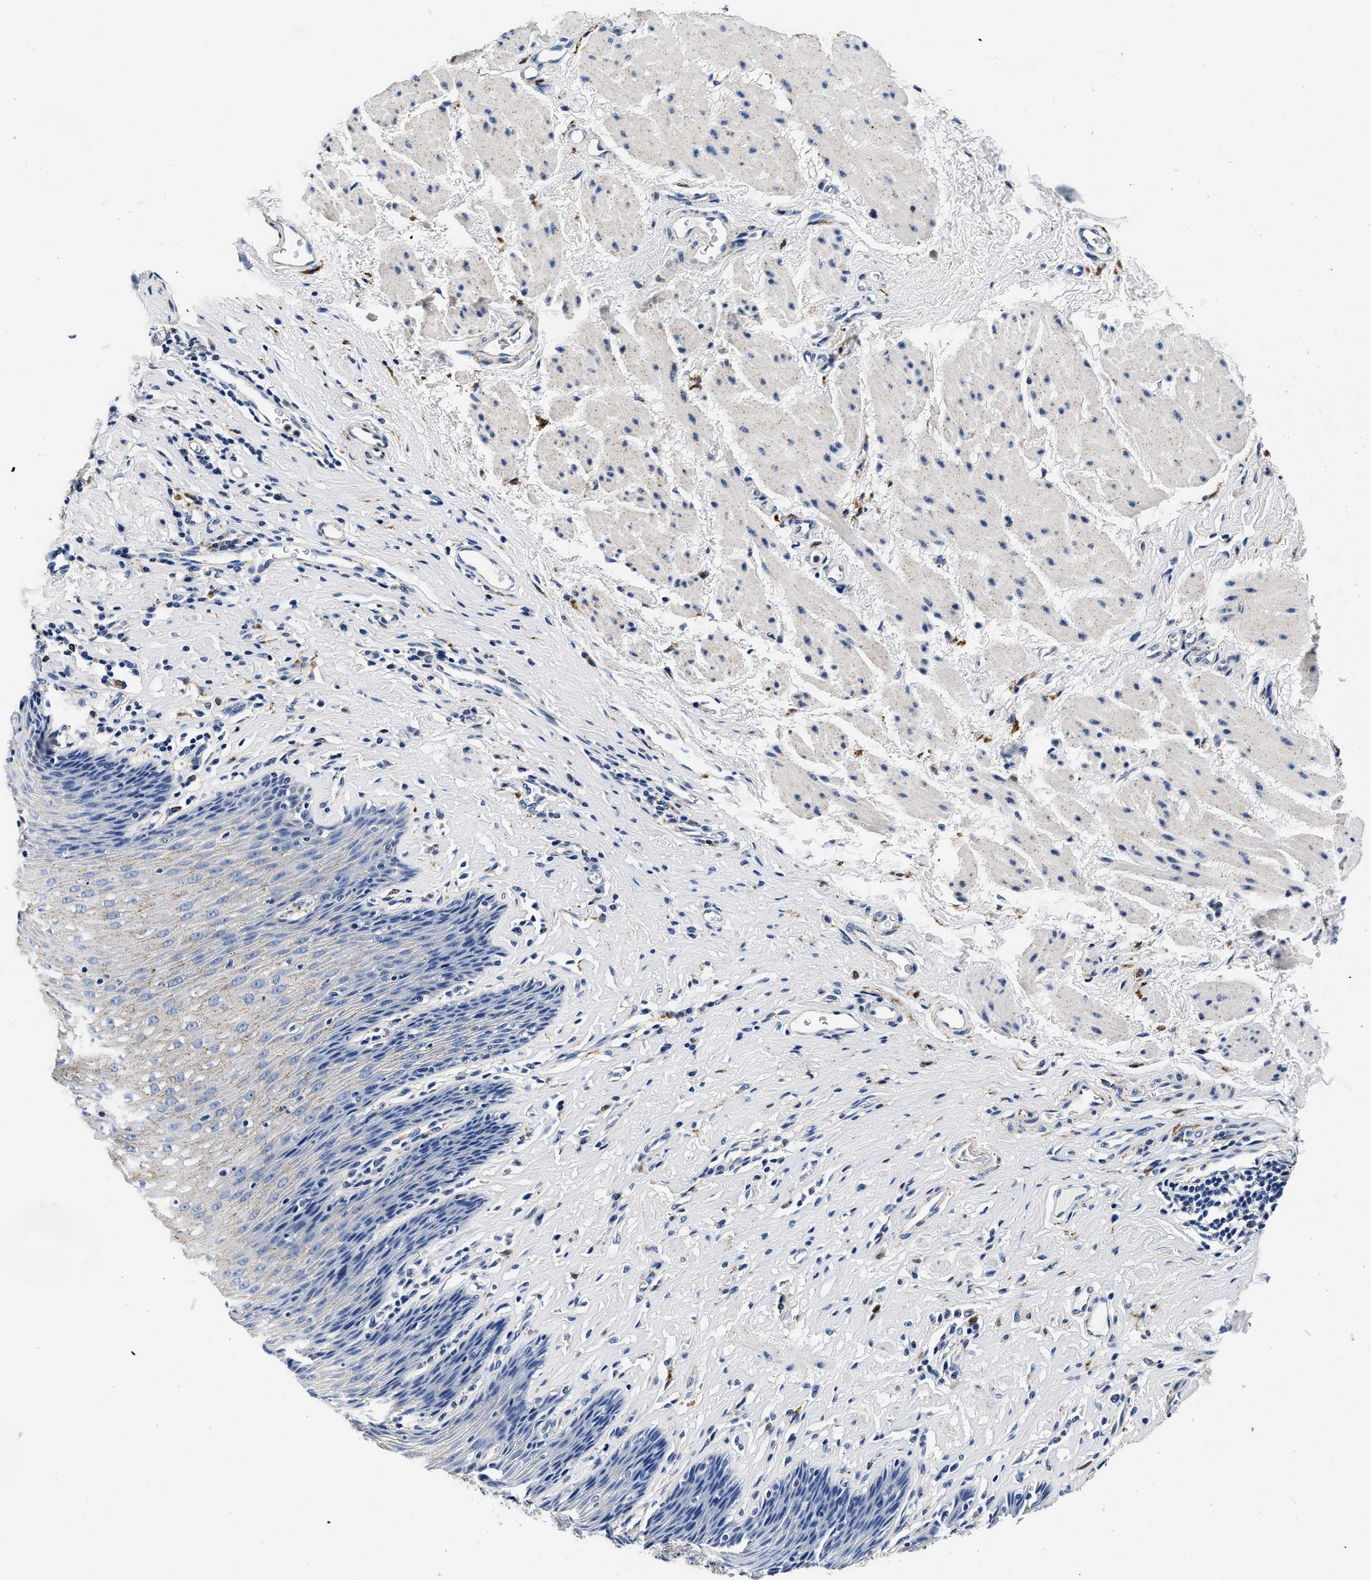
{"staining": {"intensity": "negative", "quantity": "none", "location": "none"}, "tissue": "esophagus", "cell_type": "Squamous epithelial cells", "image_type": "normal", "snomed": [{"axis": "morphology", "description": "Normal tissue, NOS"}, {"axis": "topography", "description": "Esophagus"}], "caption": "Image shows no significant protein expression in squamous epithelial cells of benign esophagus.", "gene": "GRN", "patient": {"sex": "female", "age": 61}}